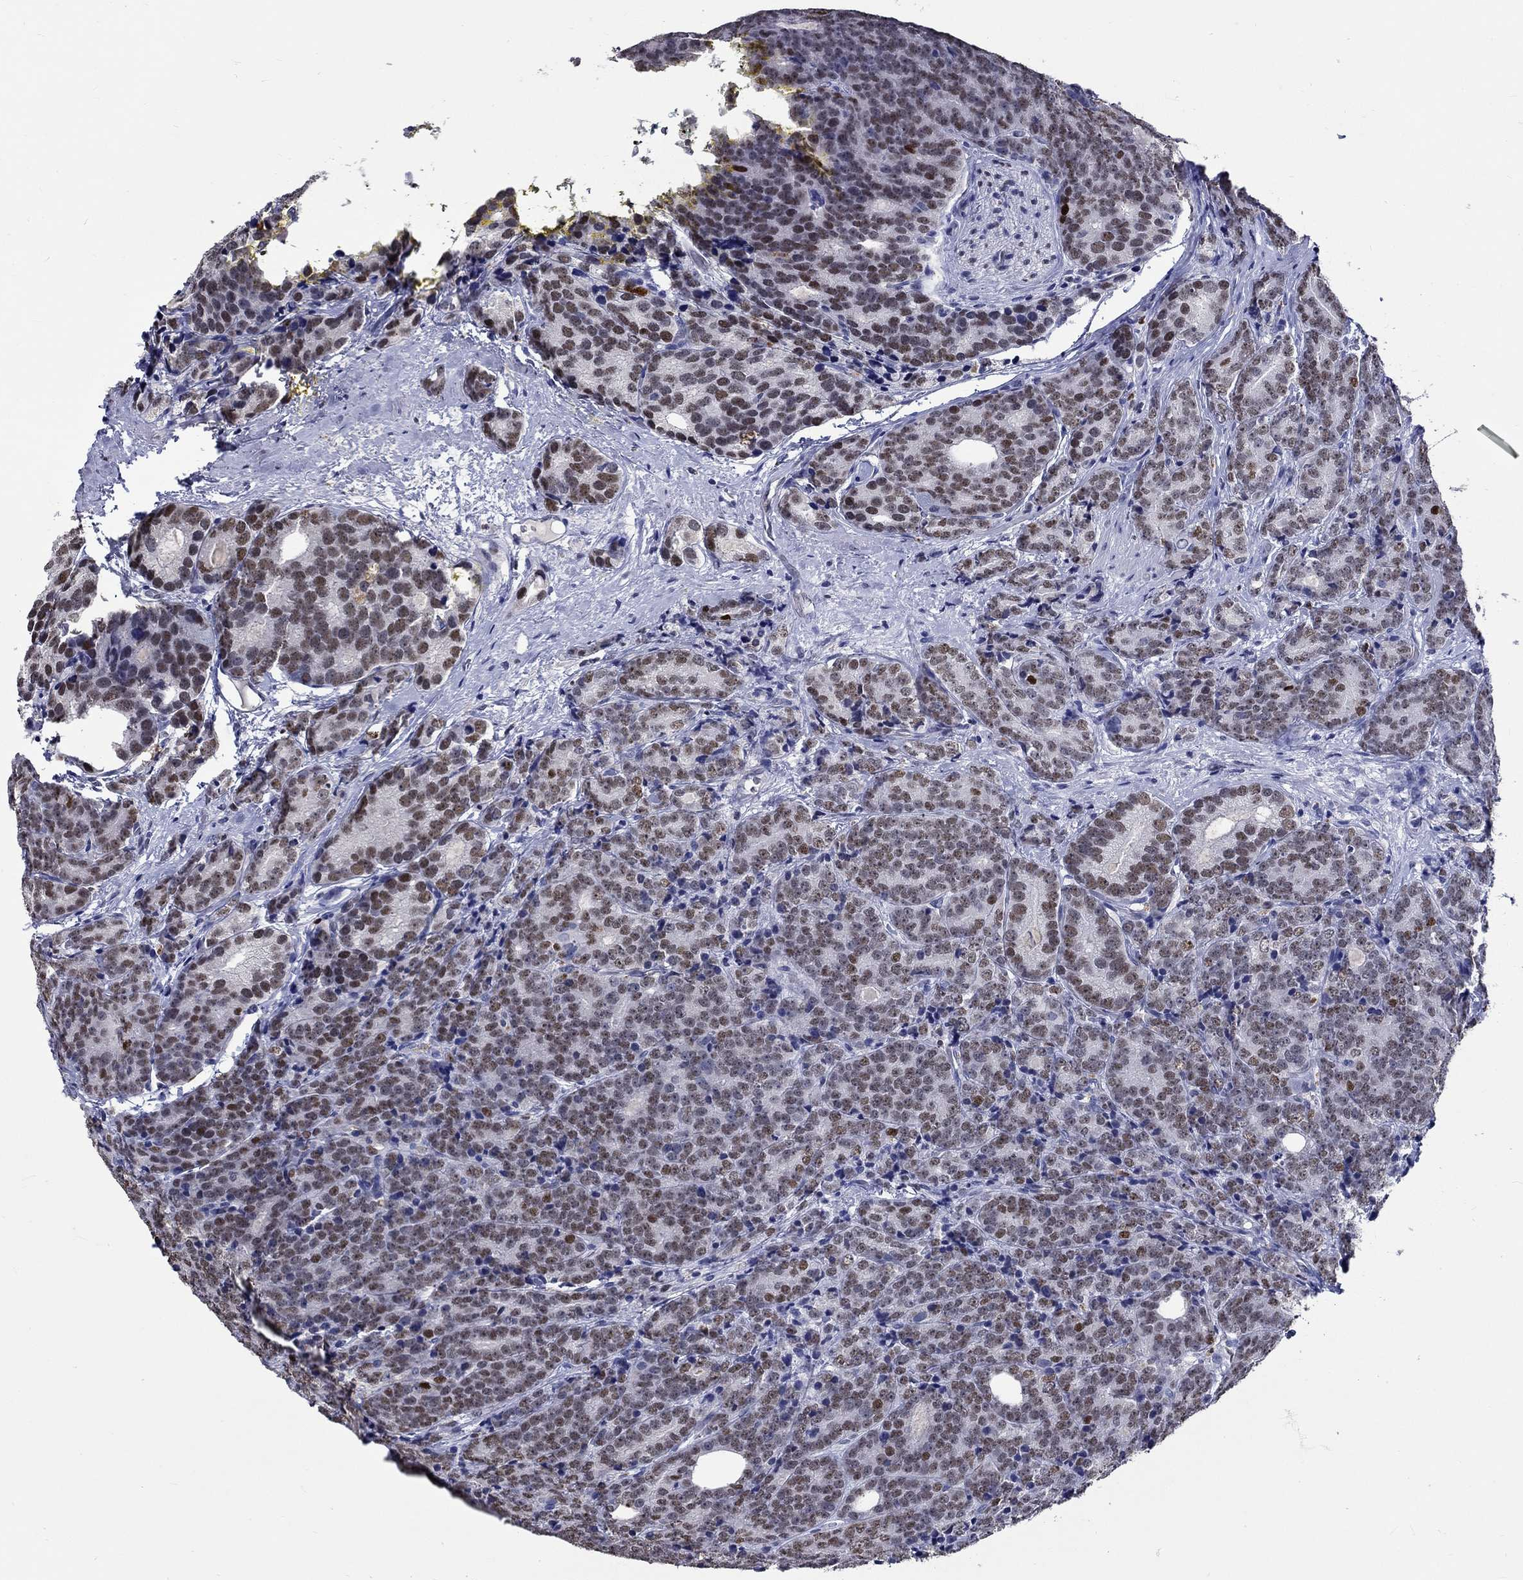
{"staining": {"intensity": "moderate", "quantity": "<25%", "location": "nuclear"}, "tissue": "prostate cancer", "cell_type": "Tumor cells", "image_type": "cancer", "snomed": [{"axis": "morphology", "description": "Adenocarcinoma, NOS"}, {"axis": "topography", "description": "Prostate"}], "caption": "DAB (3,3'-diaminobenzidine) immunohistochemical staining of prostate adenocarcinoma demonstrates moderate nuclear protein staining in about <25% of tumor cells. Nuclei are stained in blue.", "gene": "GATA2", "patient": {"sex": "male", "age": 71}}